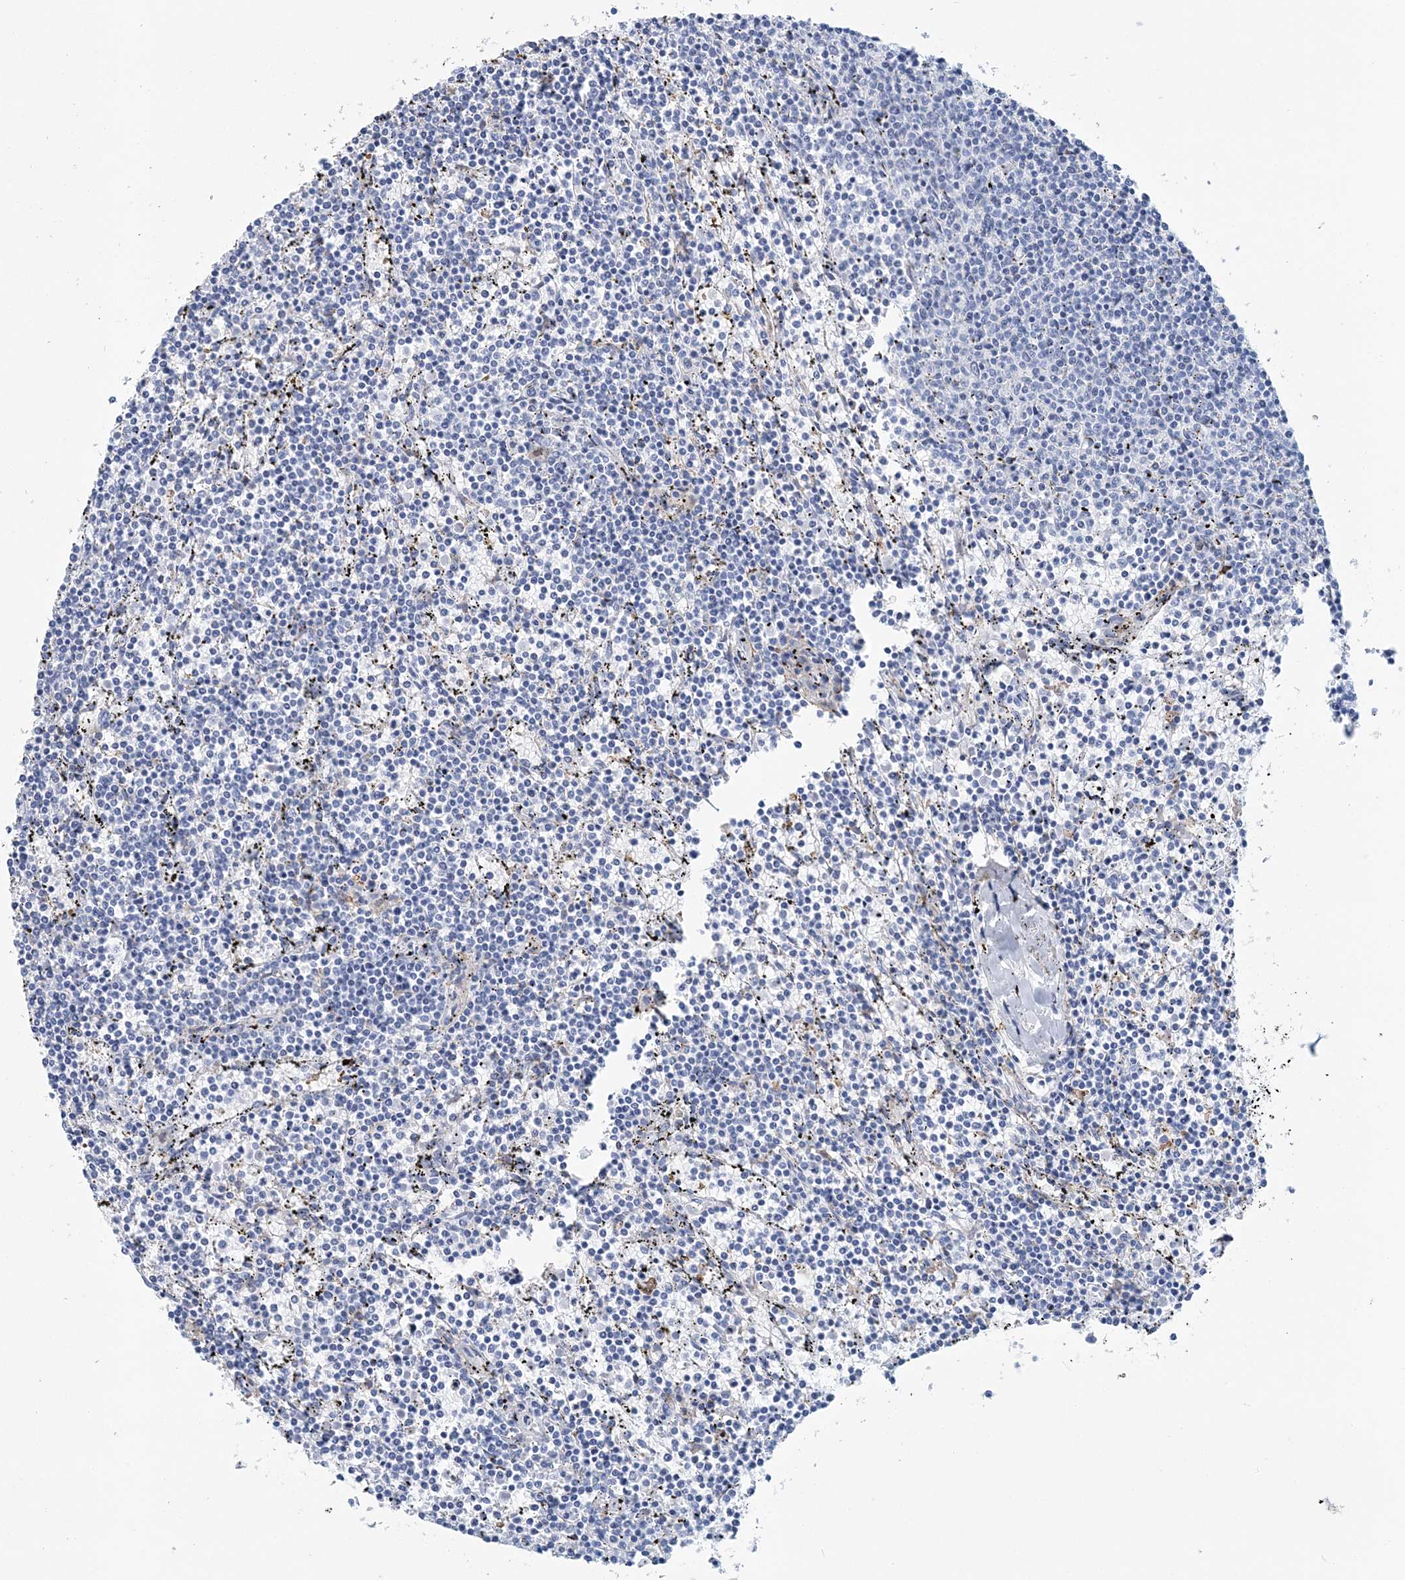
{"staining": {"intensity": "negative", "quantity": "none", "location": "none"}, "tissue": "lymphoma", "cell_type": "Tumor cells", "image_type": "cancer", "snomed": [{"axis": "morphology", "description": "Malignant lymphoma, non-Hodgkin's type, Low grade"}, {"axis": "topography", "description": "Spleen"}], "caption": "Immunohistochemistry (IHC) micrograph of malignant lymphoma, non-Hodgkin's type (low-grade) stained for a protein (brown), which displays no expression in tumor cells. Nuclei are stained in blue.", "gene": "NKX6-1", "patient": {"sex": "female", "age": 50}}